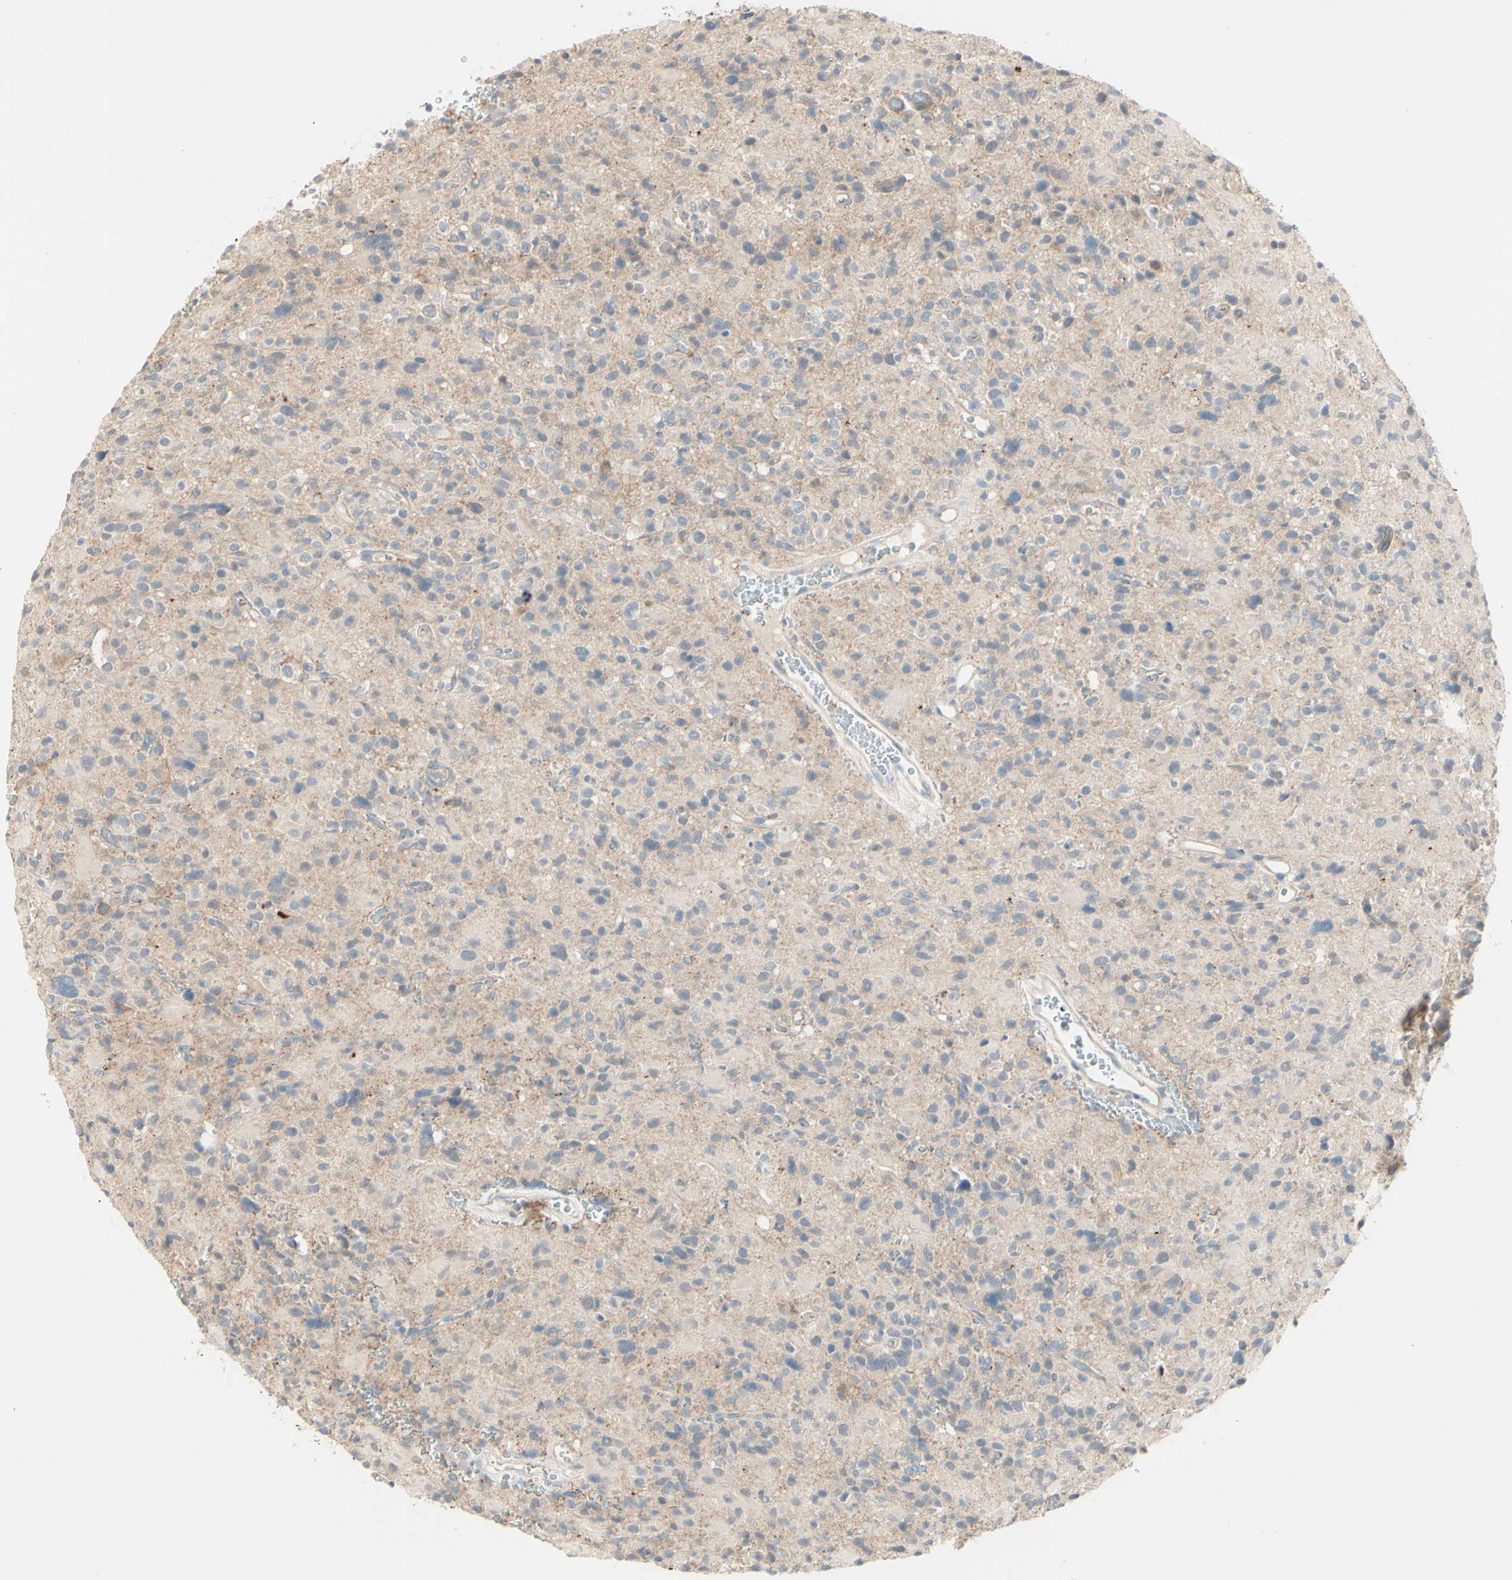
{"staining": {"intensity": "weak", "quantity": ">75%", "location": "cytoplasmic/membranous"}, "tissue": "glioma", "cell_type": "Tumor cells", "image_type": "cancer", "snomed": [{"axis": "morphology", "description": "Glioma, malignant, High grade"}, {"axis": "topography", "description": "Brain"}], "caption": "This micrograph reveals immunohistochemistry staining of human malignant glioma (high-grade), with low weak cytoplasmic/membranous positivity in approximately >75% of tumor cells.", "gene": "MTM1", "patient": {"sex": "male", "age": 48}}